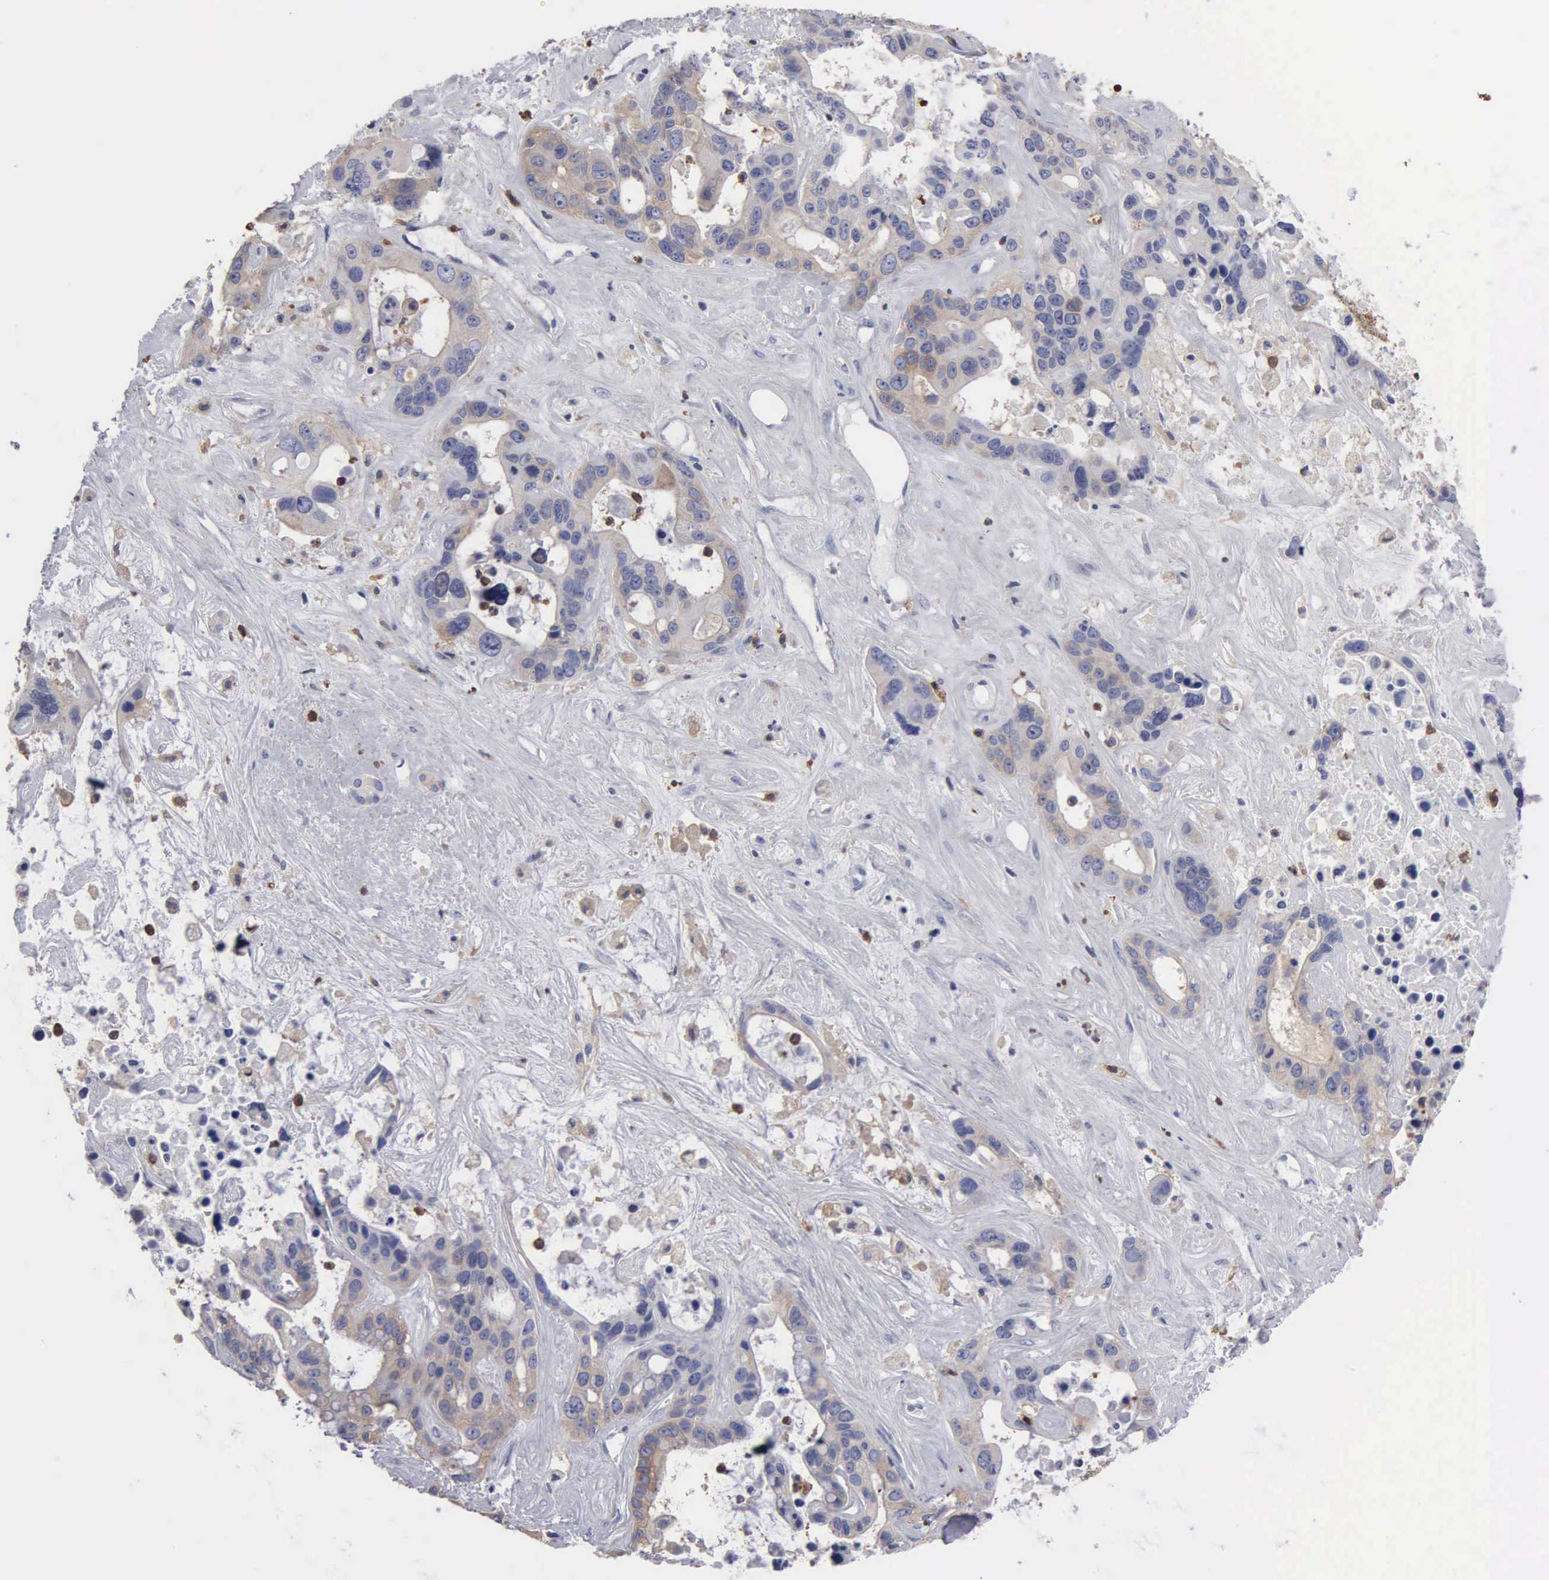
{"staining": {"intensity": "weak", "quantity": "<25%", "location": "cytoplasmic/membranous"}, "tissue": "liver cancer", "cell_type": "Tumor cells", "image_type": "cancer", "snomed": [{"axis": "morphology", "description": "Cholangiocarcinoma"}, {"axis": "topography", "description": "Liver"}], "caption": "This is an IHC image of human liver cancer (cholangiocarcinoma). There is no positivity in tumor cells.", "gene": "G6PD", "patient": {"sex": "female", "age": 65}}